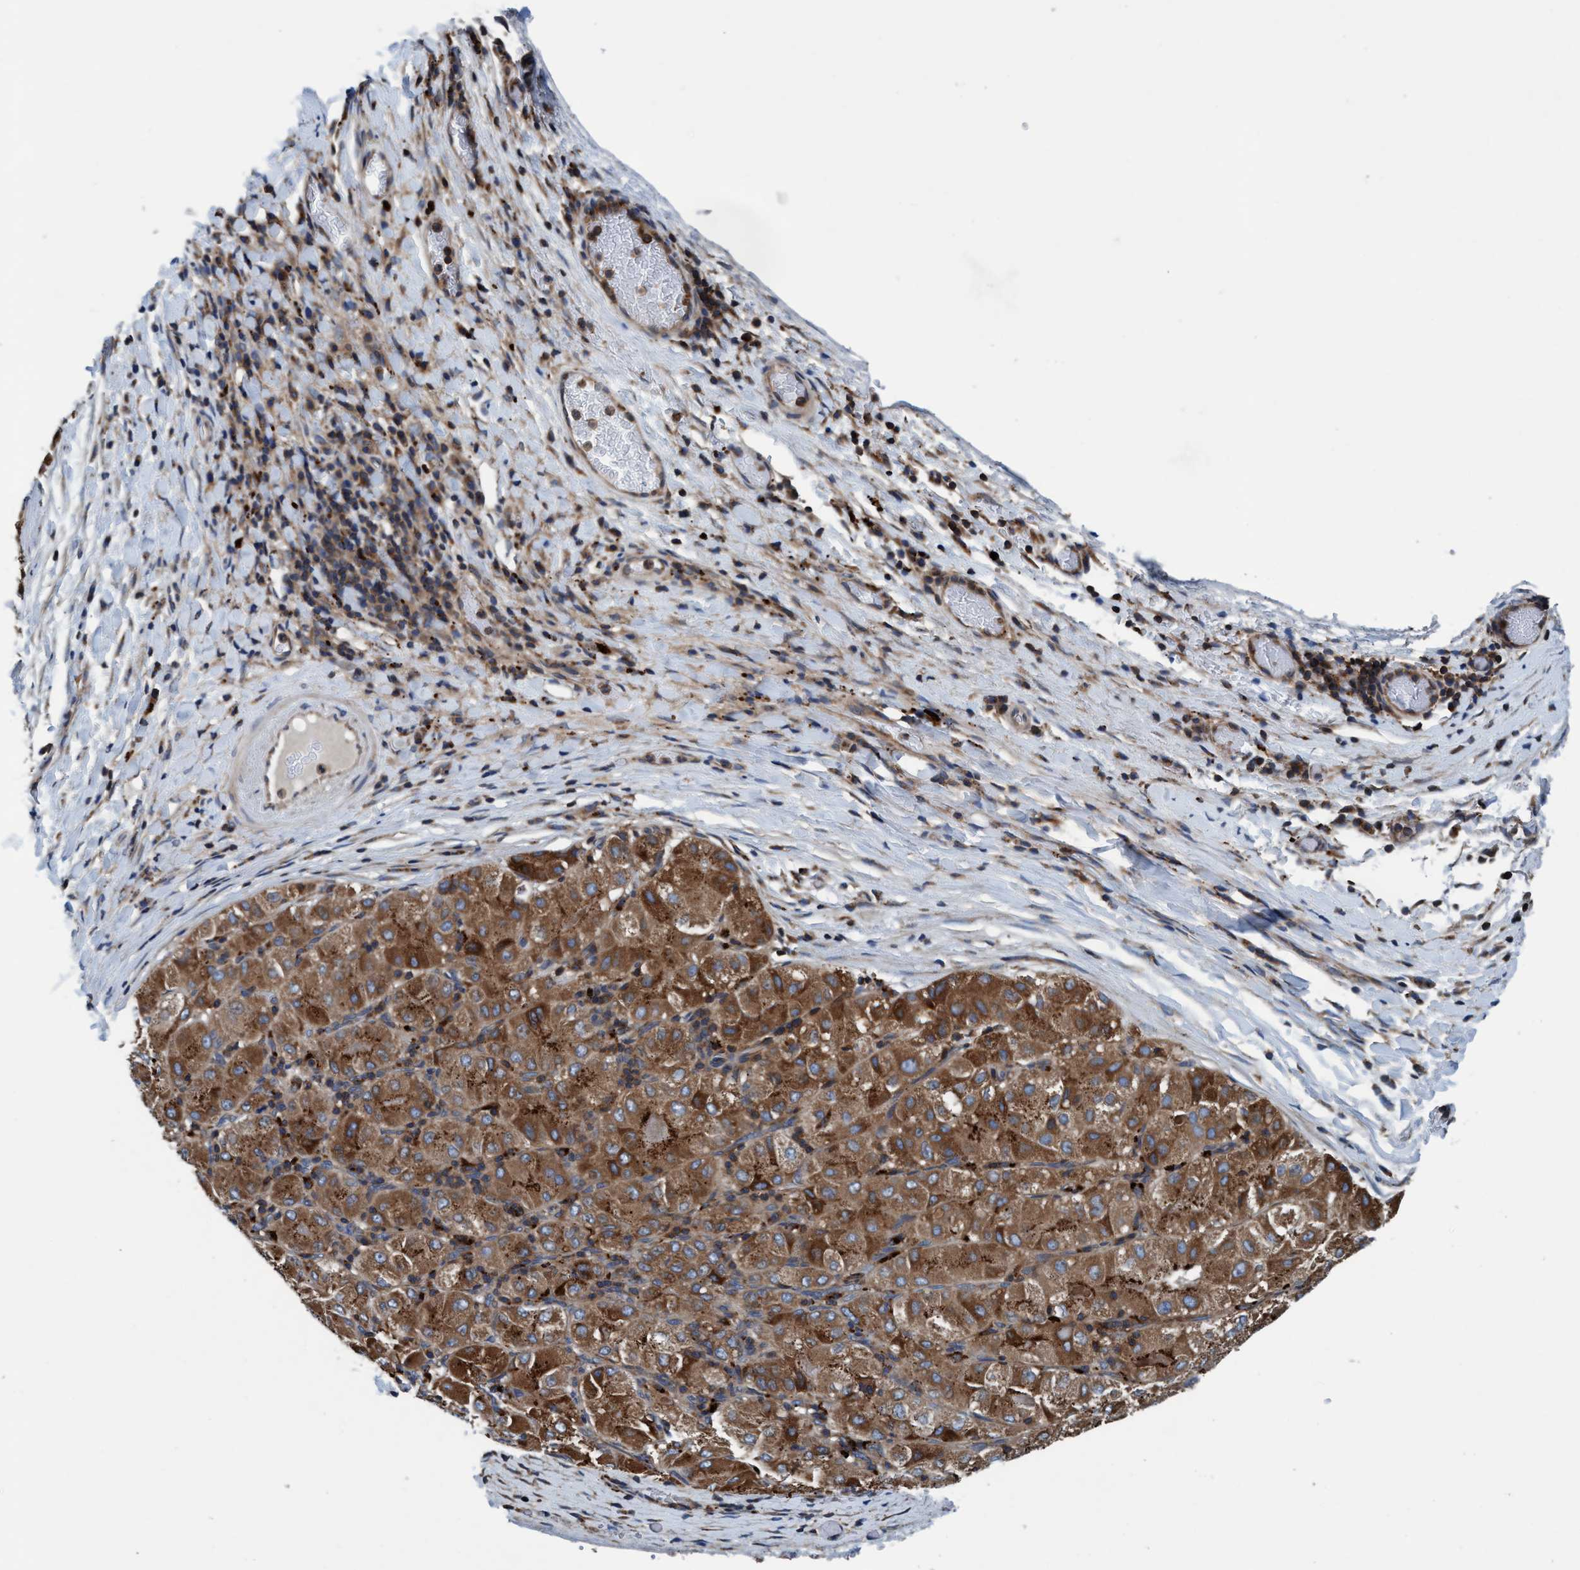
{"staining": {"intensity": "moderate", "quantity": ">75%", "location": "cytoplasmic/membranous"}, "tissue": "liver cancer", "cell_type": "Tumor cells", "image_type": "cancer", "snomed": [{"axis": "morphology", "description": "Carcinoma, Hepatocellular, NOS"}, {"axis": "topography", "description": "Liver"}], "caption": "DAB immunohistochemical staining of human hepatocellular carcinoma (liver) reveals moderate cytoplasmic/membranous protein positivity in approximately >75% of tumor cells.", "gene": "ENDOG", "patient": {"sex": "male", "age": 80}}